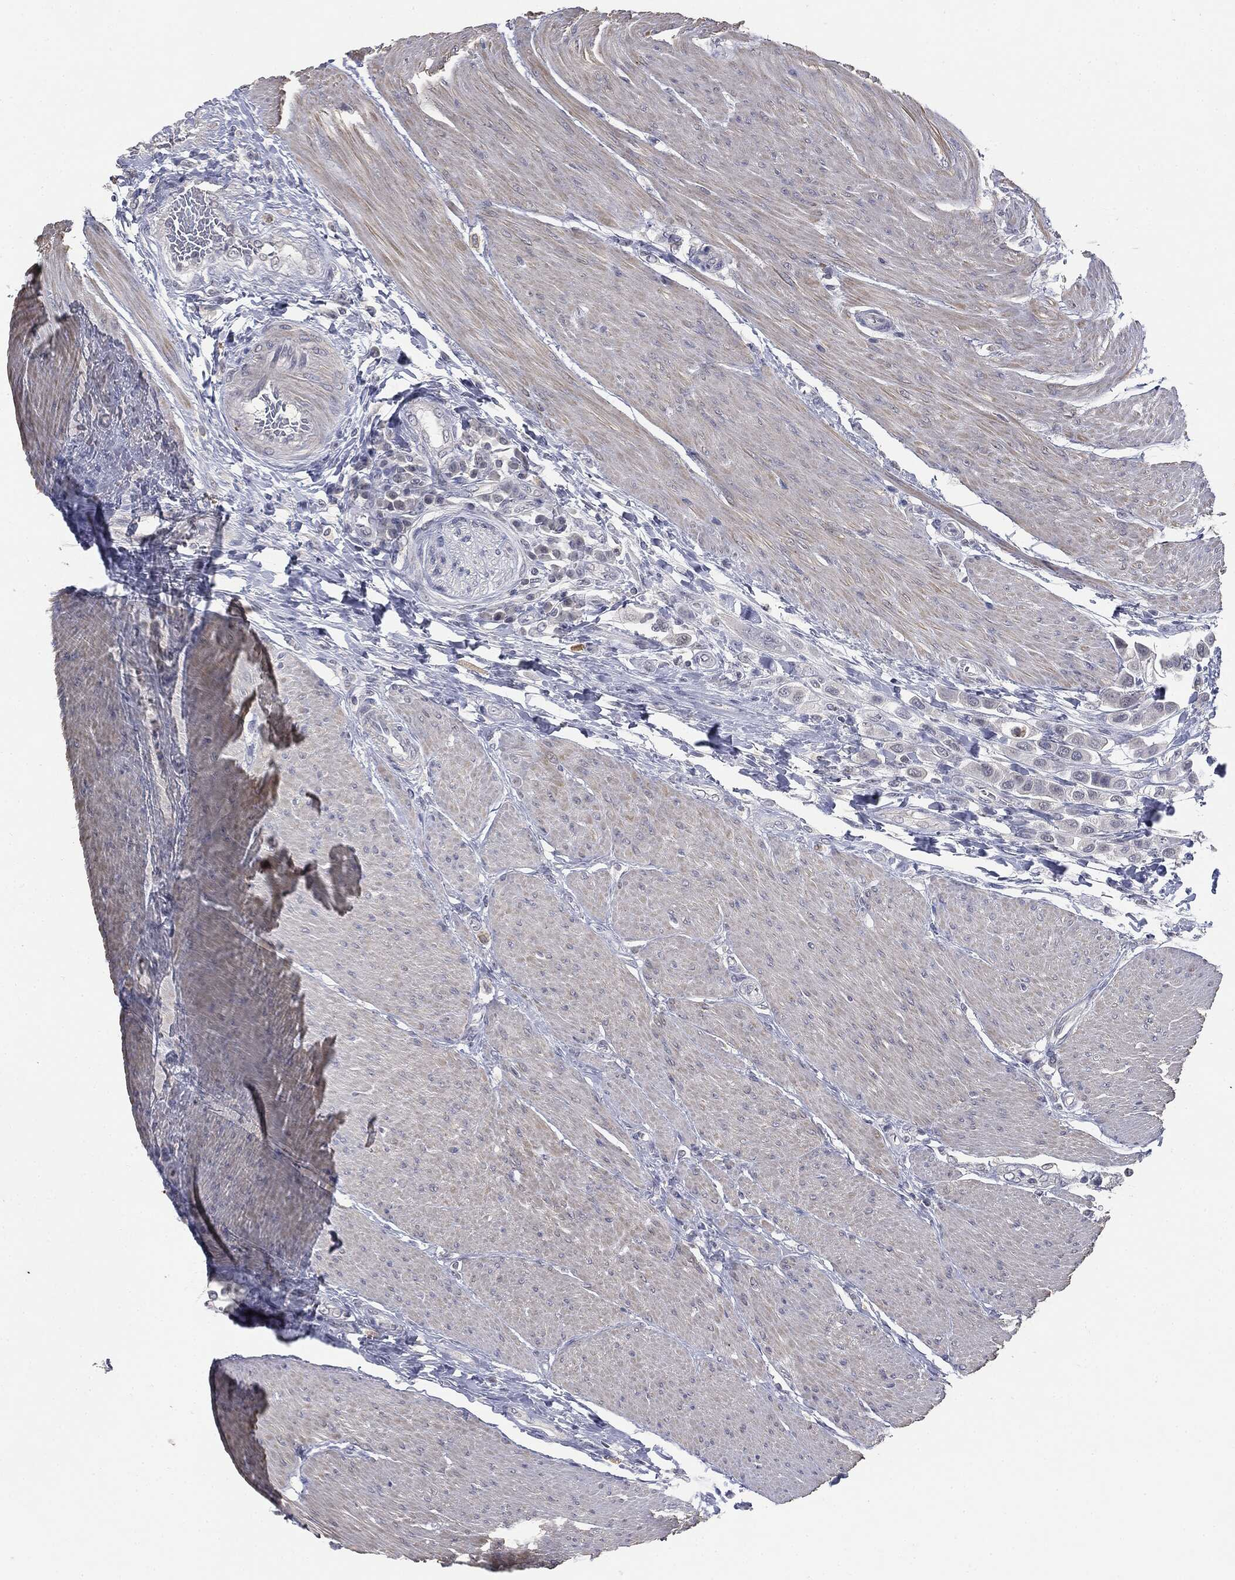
{"staining": {"intensity": "negative", "quantity": "none", "location": "none"}, "tissue": "urothelial cancer", "cell_type": "Tumor cells", "image_type": "cancer", "snomed": [{"axis": "morphology", "description": "Urothelial carcinoma, High grade"}, {"axis": "topography", "description": "Urinary bladder"}], "caption": "Urothelial cancer was stained to show a protein in brown. There is no significant staining in tumor cells.", "gene": "SLC2A2", "patient": {"sex": "male", "age": 50}}